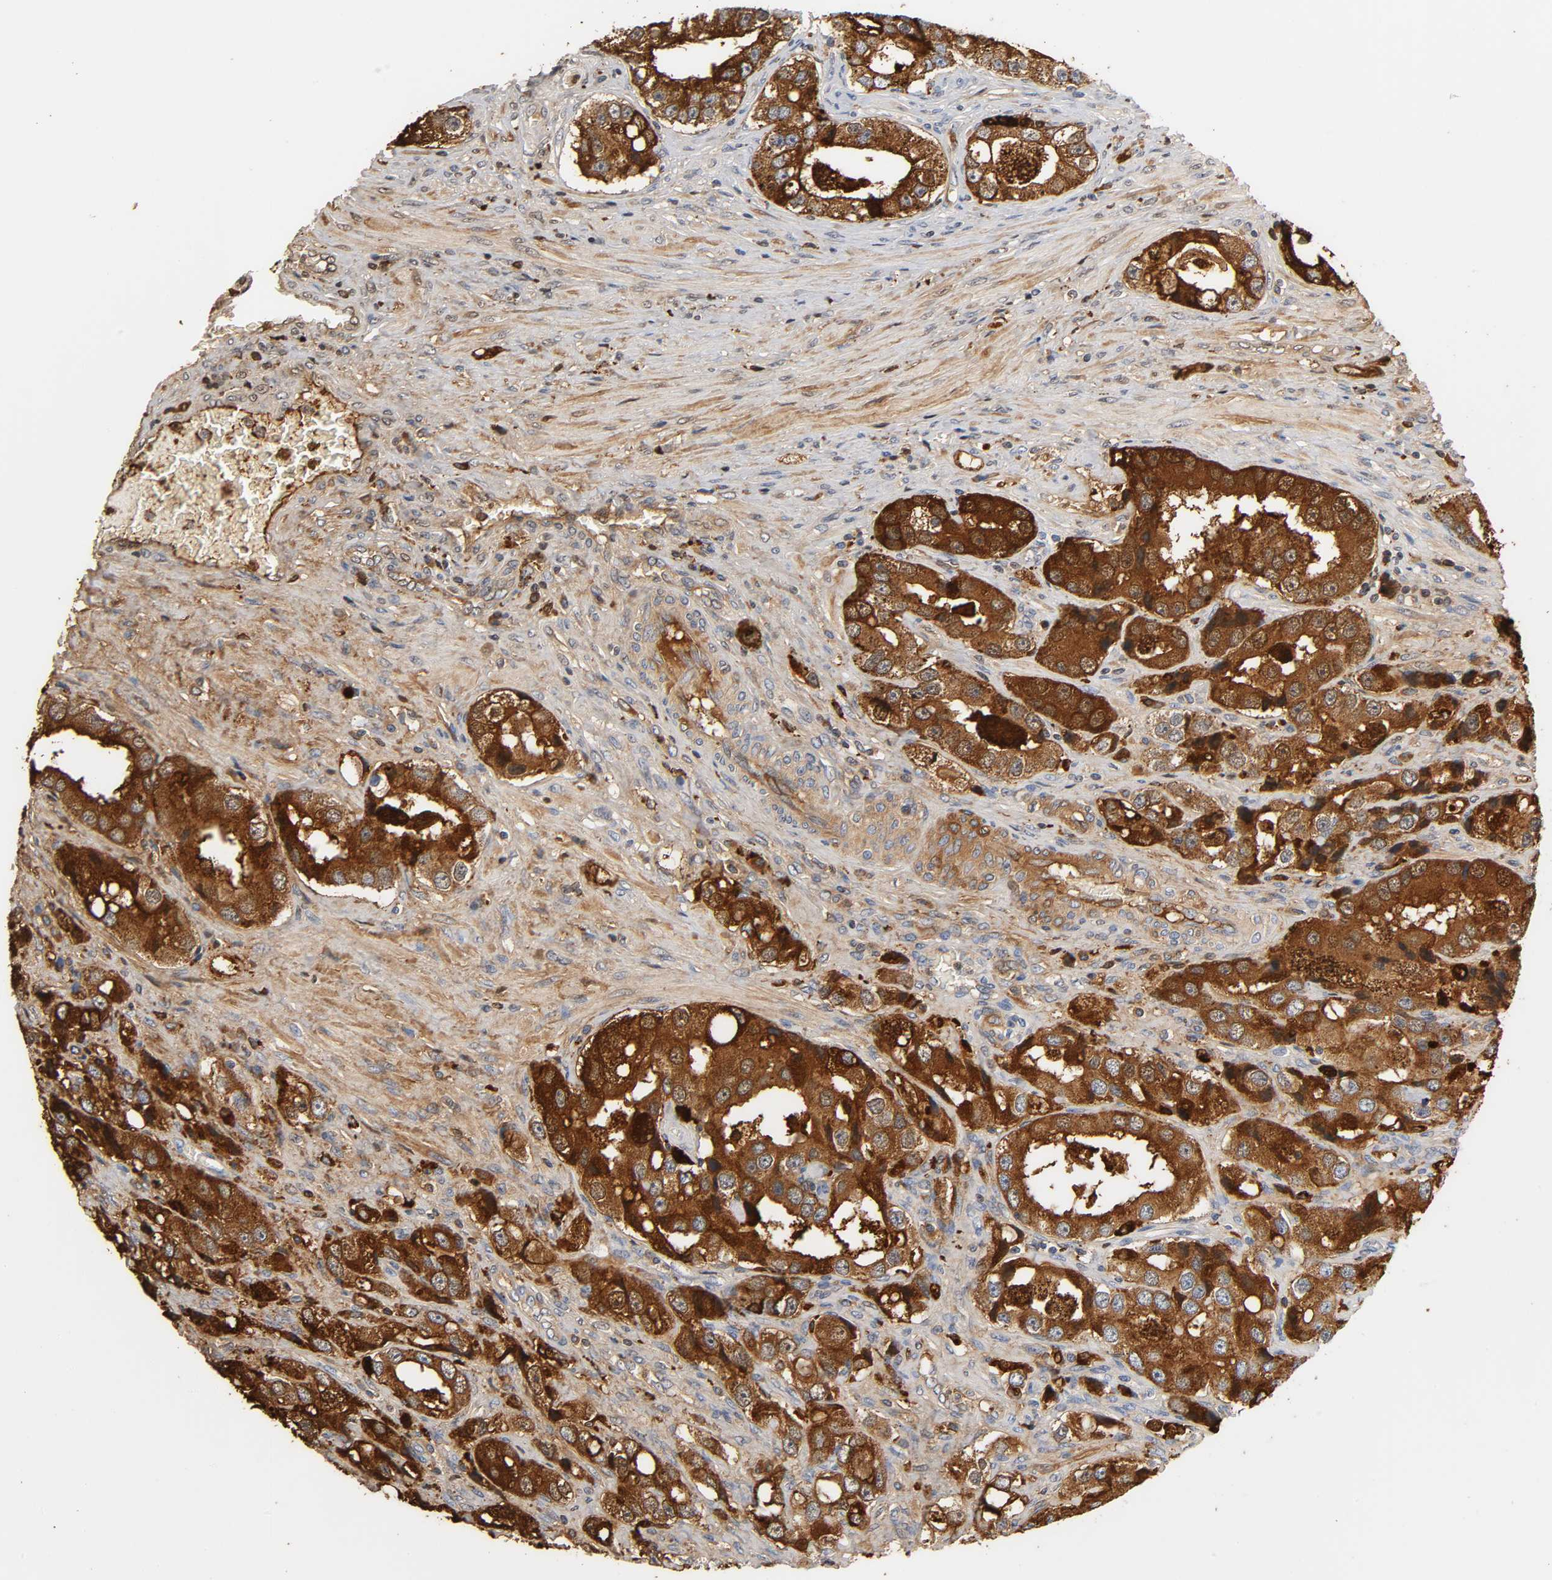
{"staining": {"intensity": "strong", "quantity": ">75%", "location": "cytoplasmic/membranous"}, "tissue": "prostate cancer", "cell_type": "Tumor cells", "image_type": "cancer", "snomed": [{"axis": "morphology", "description": "Adenocarcinoma, High grade"}, {"axis": "topography", "description": "Prostate"}], "caption": "A brown stain shows strong cytoplasmic/membranous staining of a protein in human high-grade adenocarcinoma (prostate) tumor cells. (Brightfield microscopy of DAB IHC at high magnification).", "gene": "ACP3", "patient": {"sex": "male", "age": 63}}